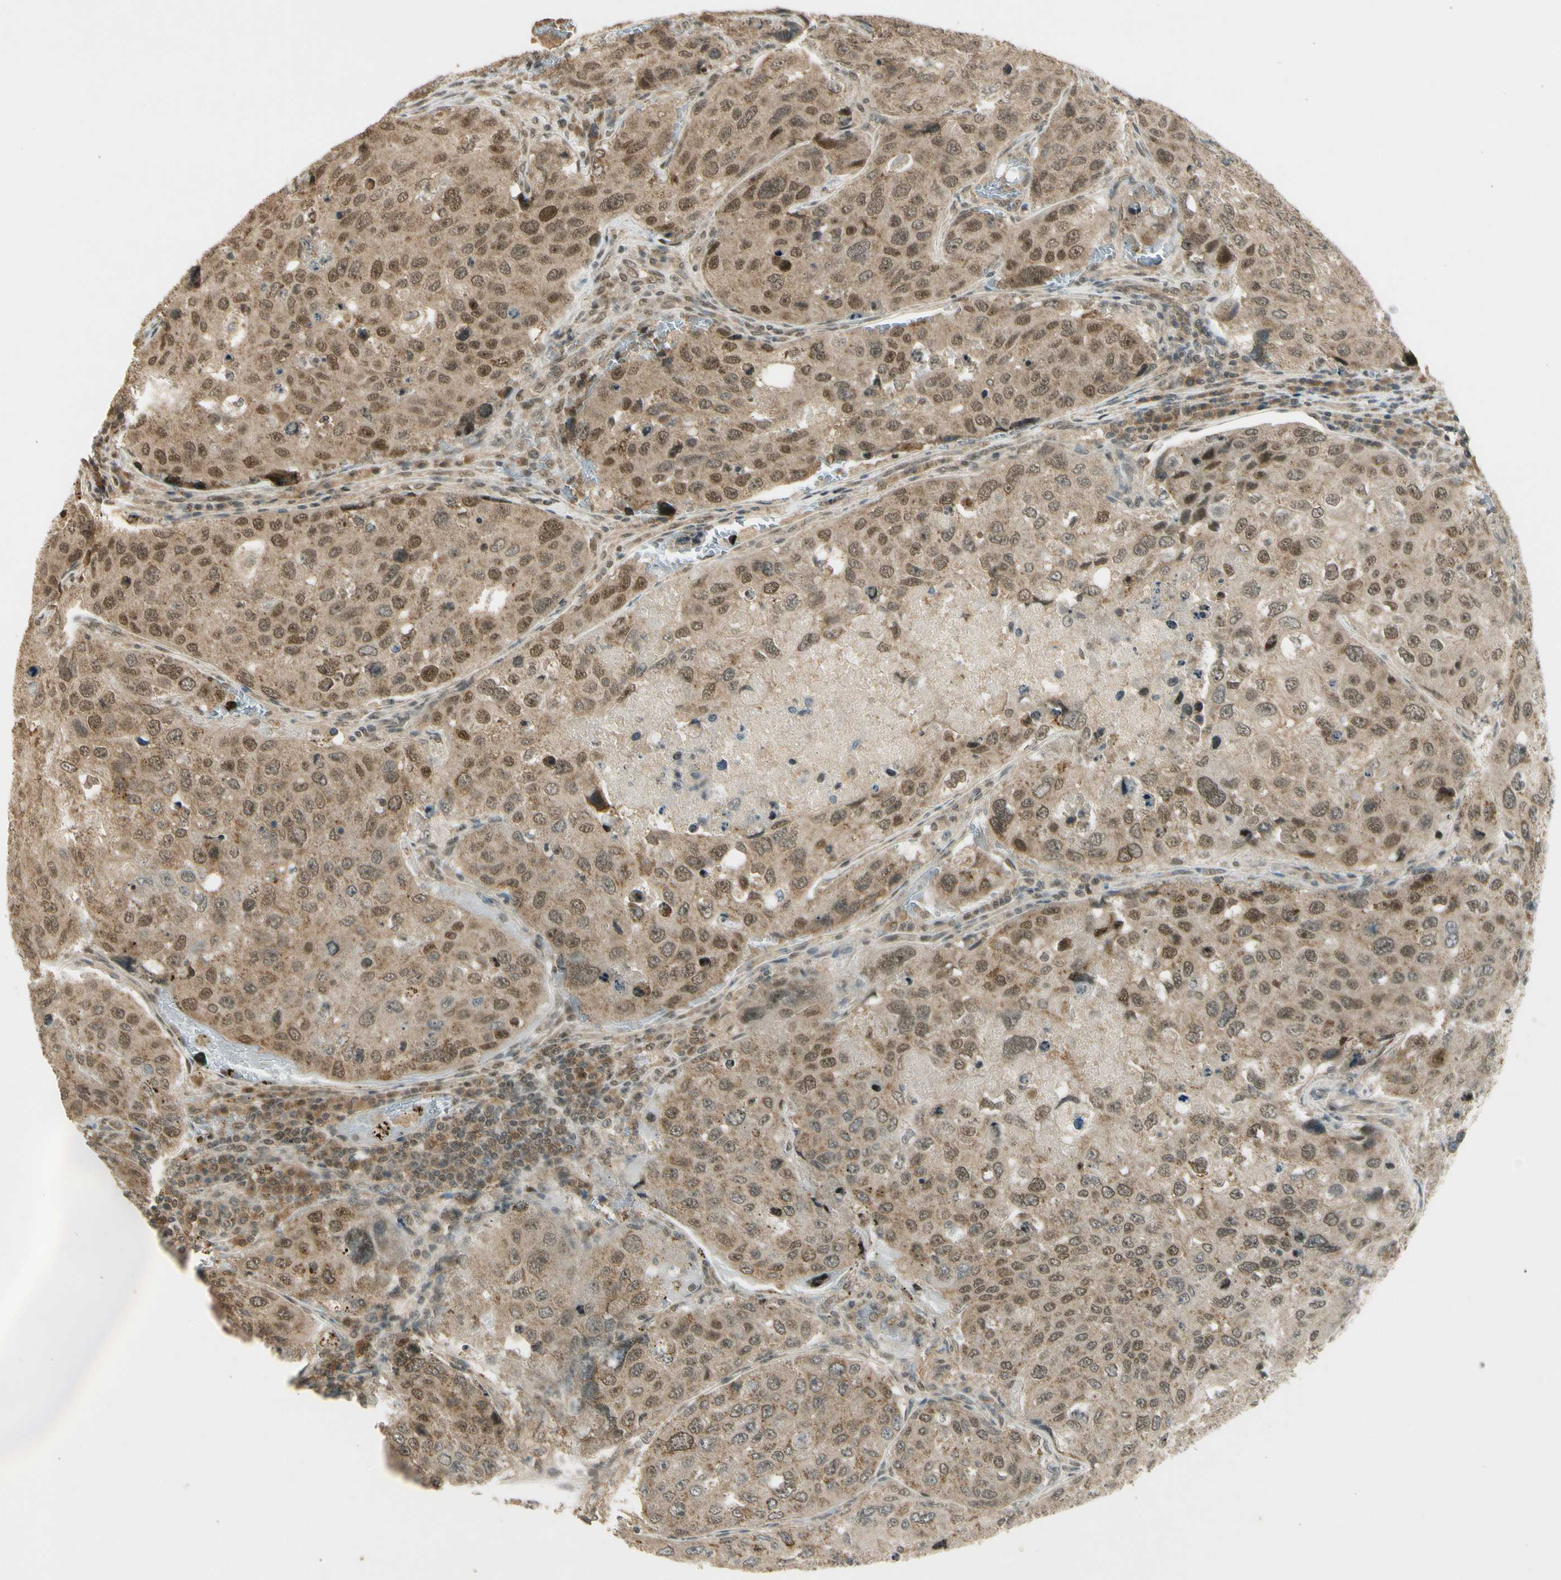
{"staining": {"intensity": "moderate", "quantity": ">75%", "location": "cytoplasmic/membranous,nuclear"}, "tissue": "urothelial cancer", "cell_type": "Tumor cells", "image_type": "cancer", "snomed": [{"axis": "morphology", "description": "Urothelial carcinoma, High grade"}, {"axis": "topography", "description": "Lymph node"}, {"axis": "topography", "description": "Urinary bladder"}], "caption": "Urothelial cancer tissue reveals moderate cytoplasmic/membranous and nuclear staining in about >75% of tumor cells", "gene": "ZNF135", "patient": {"sex": "male", "age": 51}}